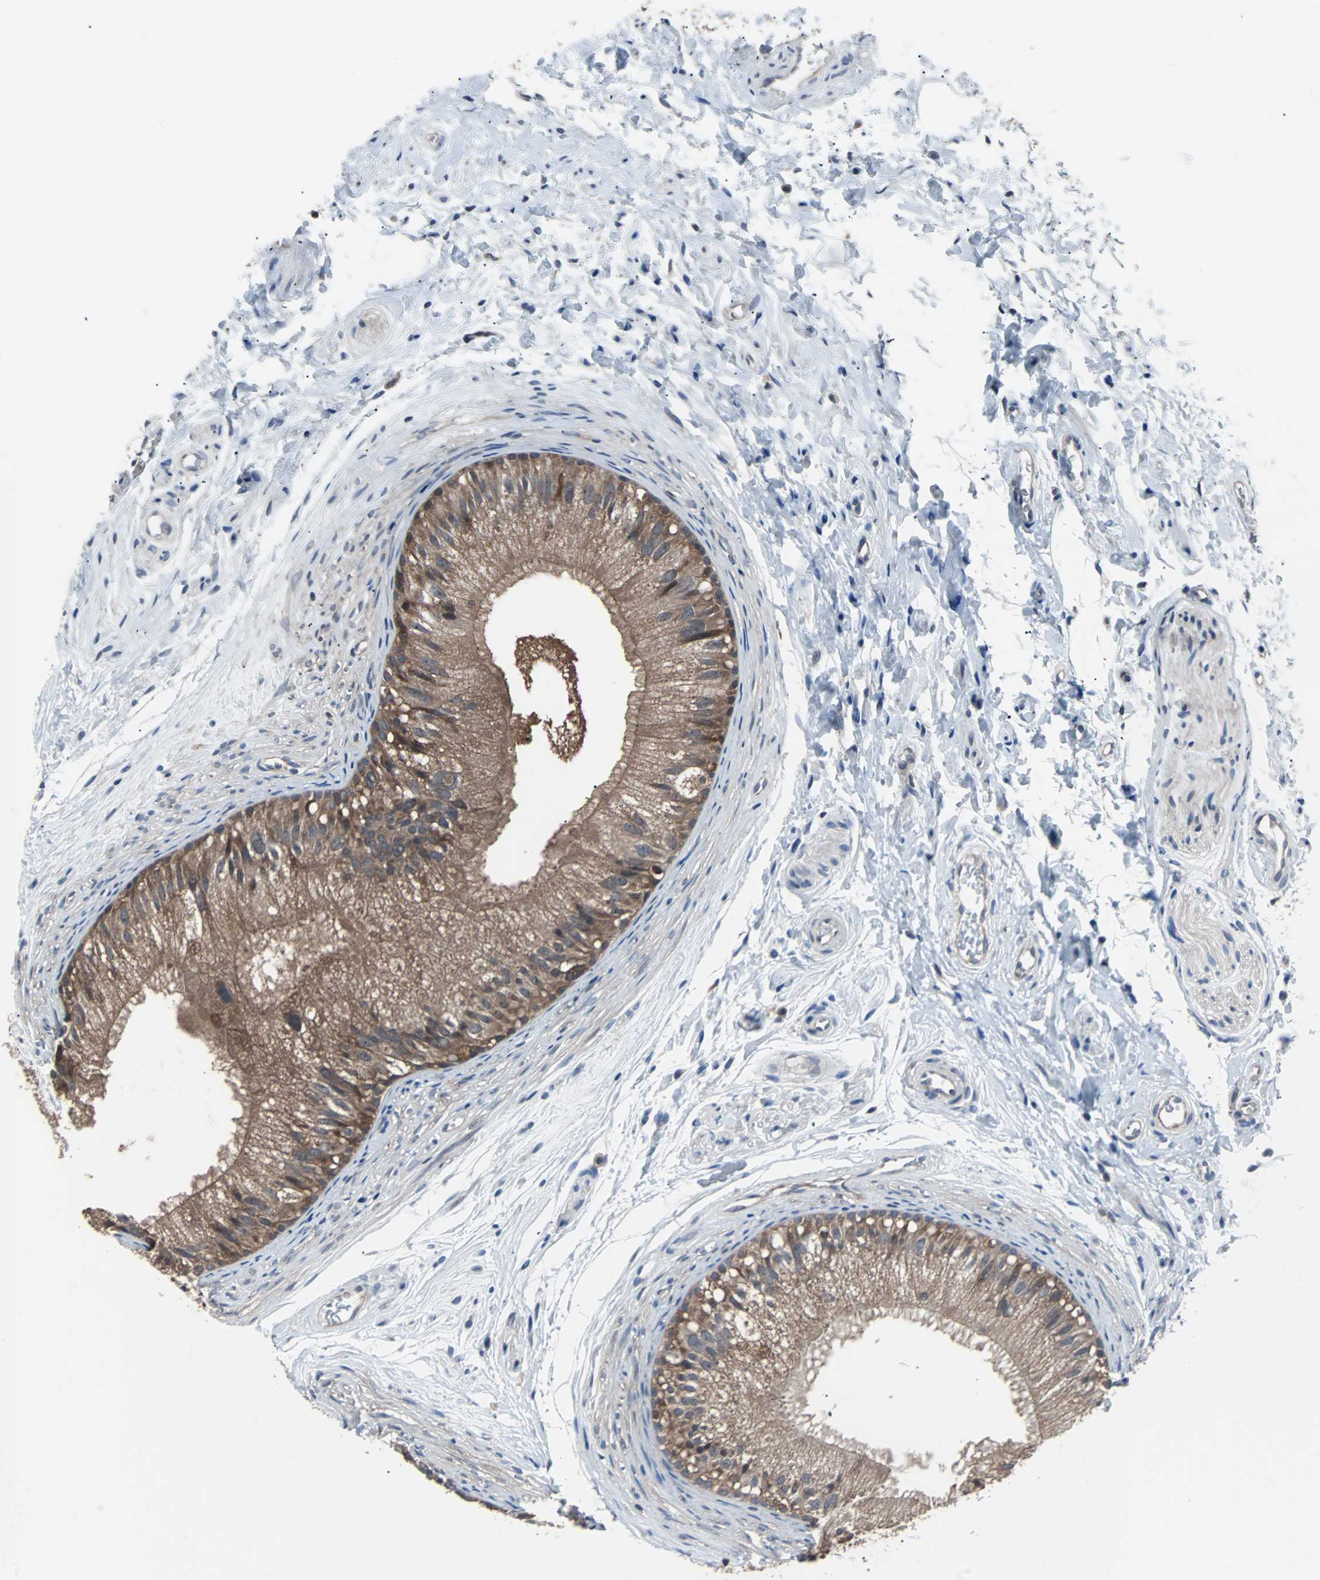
{"staining": {"intensity": "moderate", "quantity": ">75%", "location": "cytoplasmic/membranous"}, "tissue": "epididymis", "cell_type": "Glandular cells", "image_type": "normal", "snomed": [{"axis": "morphology", "description": "Normal tissue, NOS"}, {"axis": "topography", "description": "Epididymis"}], "caption": "Benign epididymis was stained to show a protein in brown. There is medium levels of moderate cytoplasmic/membranous staining in about >75% of glandular cells.", "gene": "PAK1", "patient": {"sex": "male", "age": 56}}